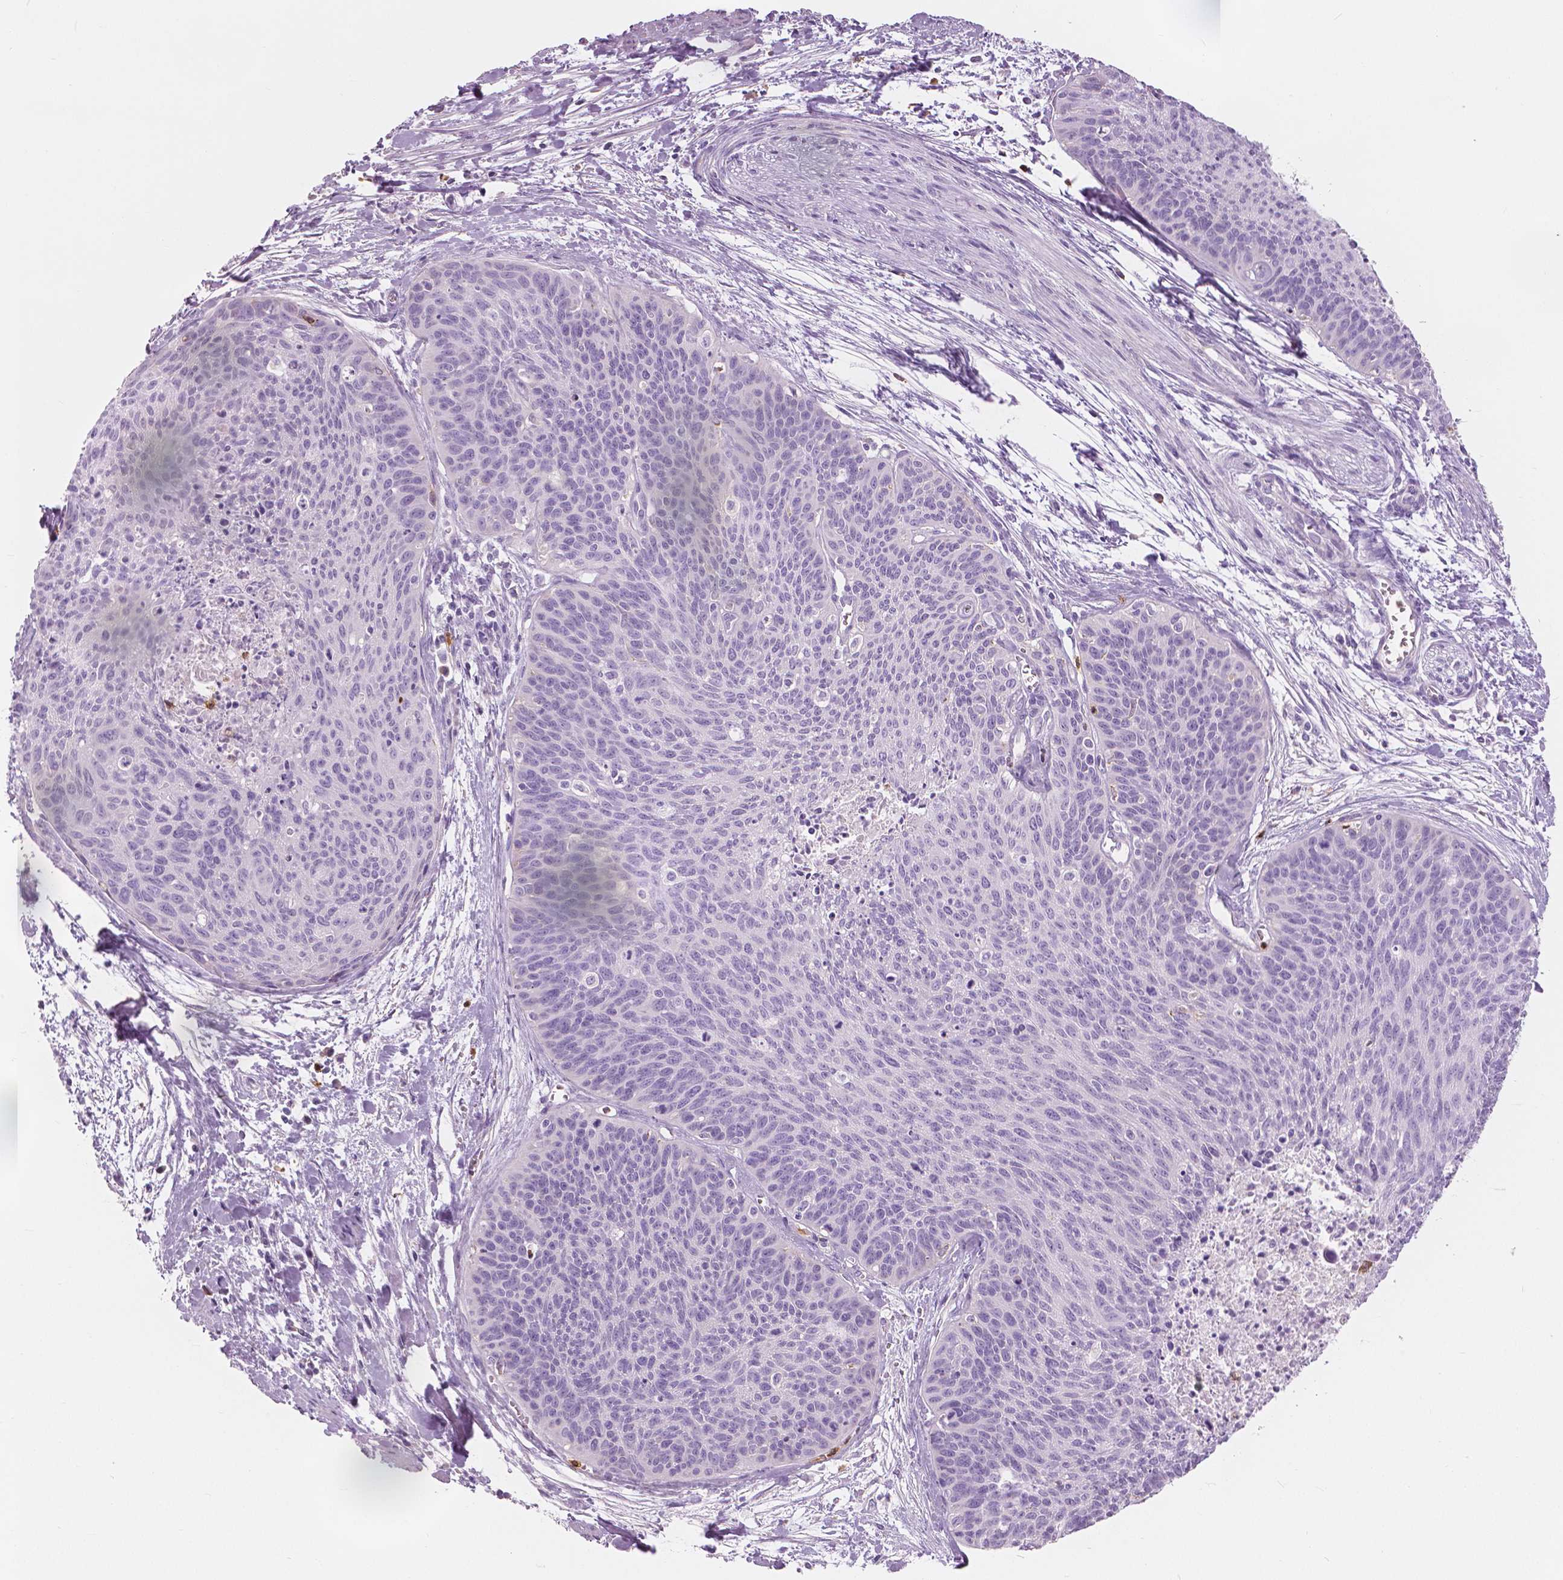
{"staining": {"intensity": "negative", "quantity": "none", "location": "none"}, "tissue": "cervical cancer", "cell_type": "Tumor cells", "image_type": "cancer", "snomed": [{"axis": "morphology", "description": "Squamous cell carcinoma, NOS"}, {"axis": "topography", "description": "Cervix"}], "caption": "Tumor cells show no significant staining in cervical cancer.", "gene": "CXCR2", "patient": {"sex": "female", "age": 55}}